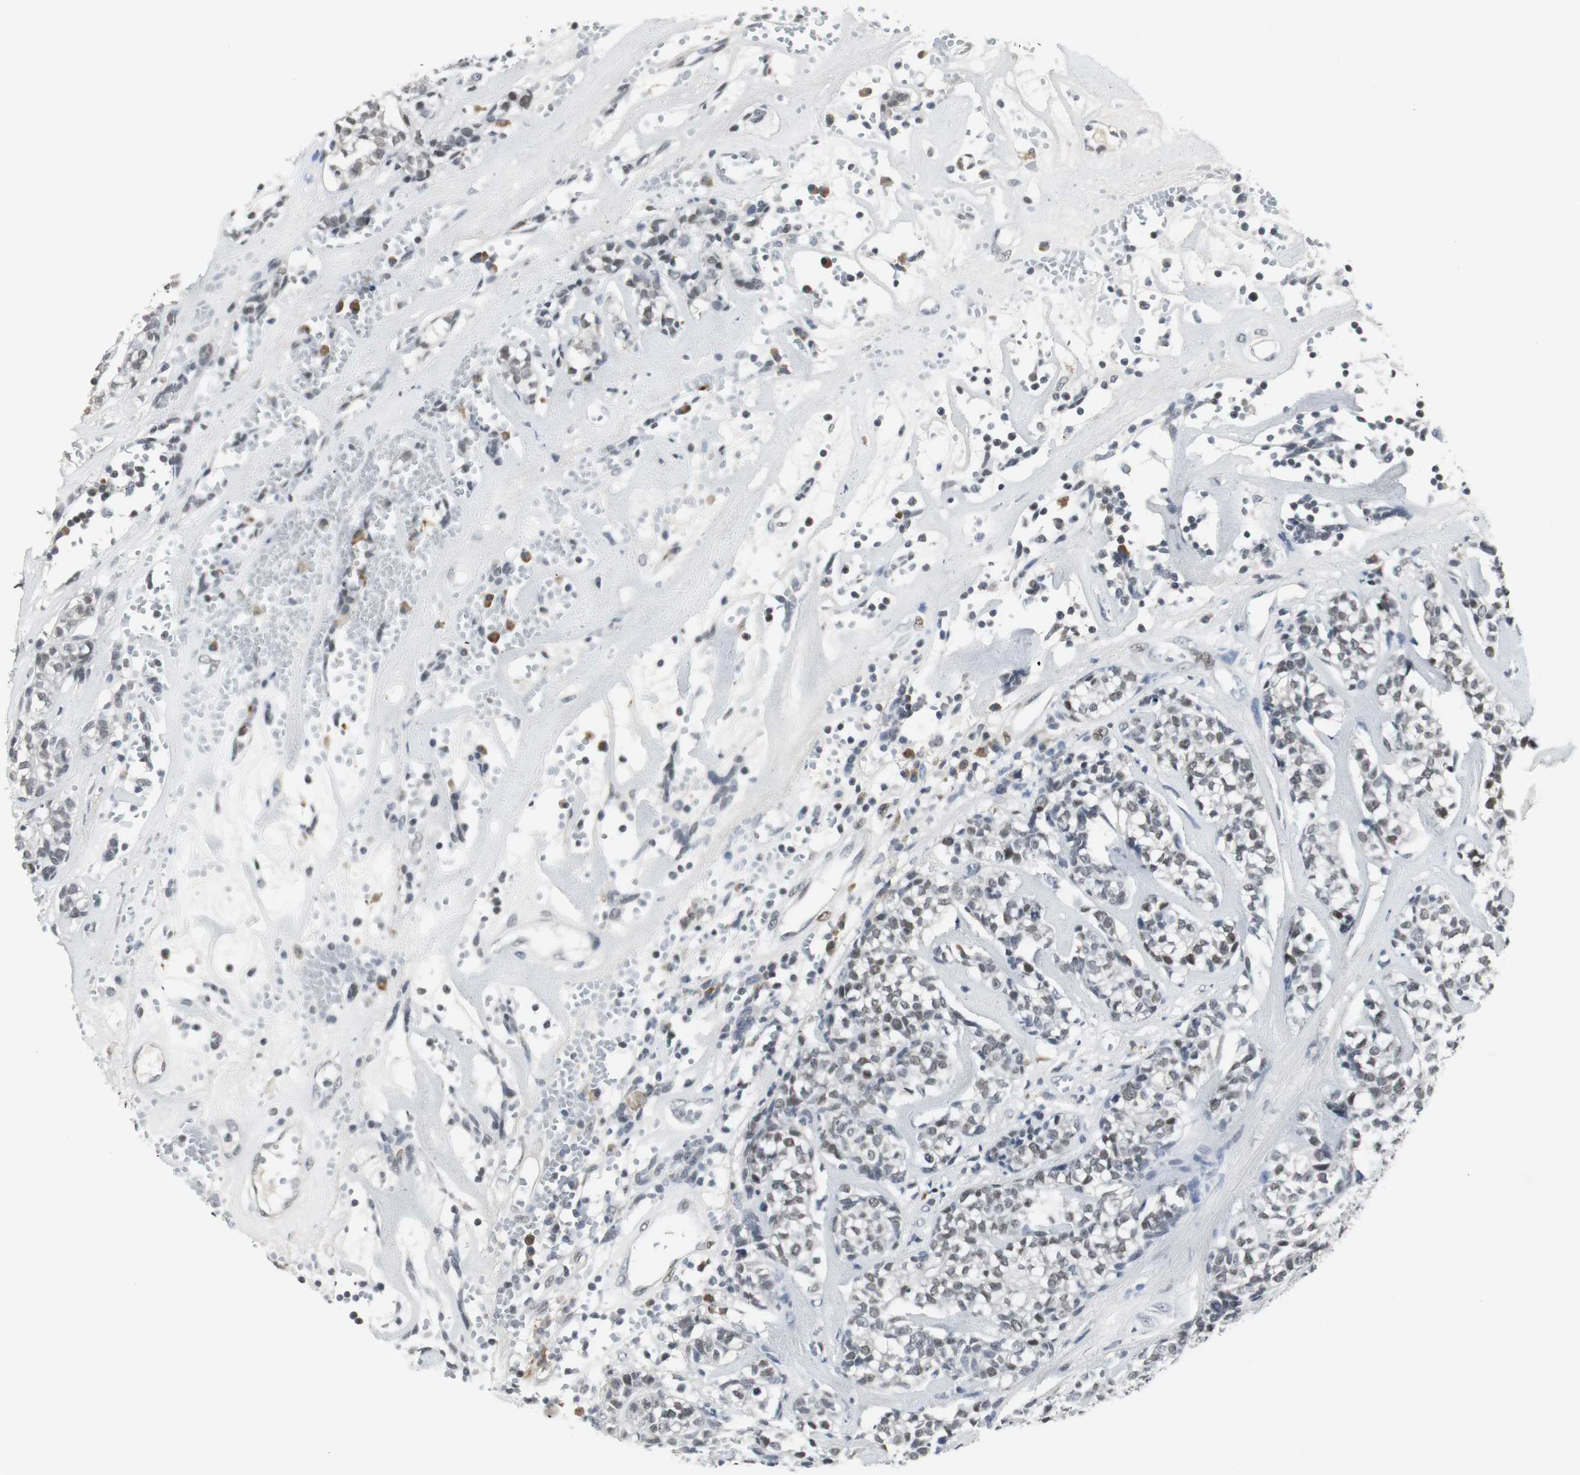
{"staining": {"intensity": "weak", "quantity": "25%-75%", "location": "nuclear"}, "tissue": "head and neck cancer", "cell_type": "Tumor cells", "image_type": "cancer", "snomed": [{"axis": "morphology", "description": "Adenocarcinoma, NOS"}, {"axis": "topography", "description": "Salivary gland"}, {"axis": "topography", "description": "Head-Neck"}], "caption": "Immunohistochemistry (IHC) histopathology image of head and neck adenocarcinoma stained for a protein (brown), which demonstrates low levels of weak nuclear staining in approximately 25%-75% of tumor cells.", "gene": "ELK1", "patient": {"sex": "female", "age": 65}}